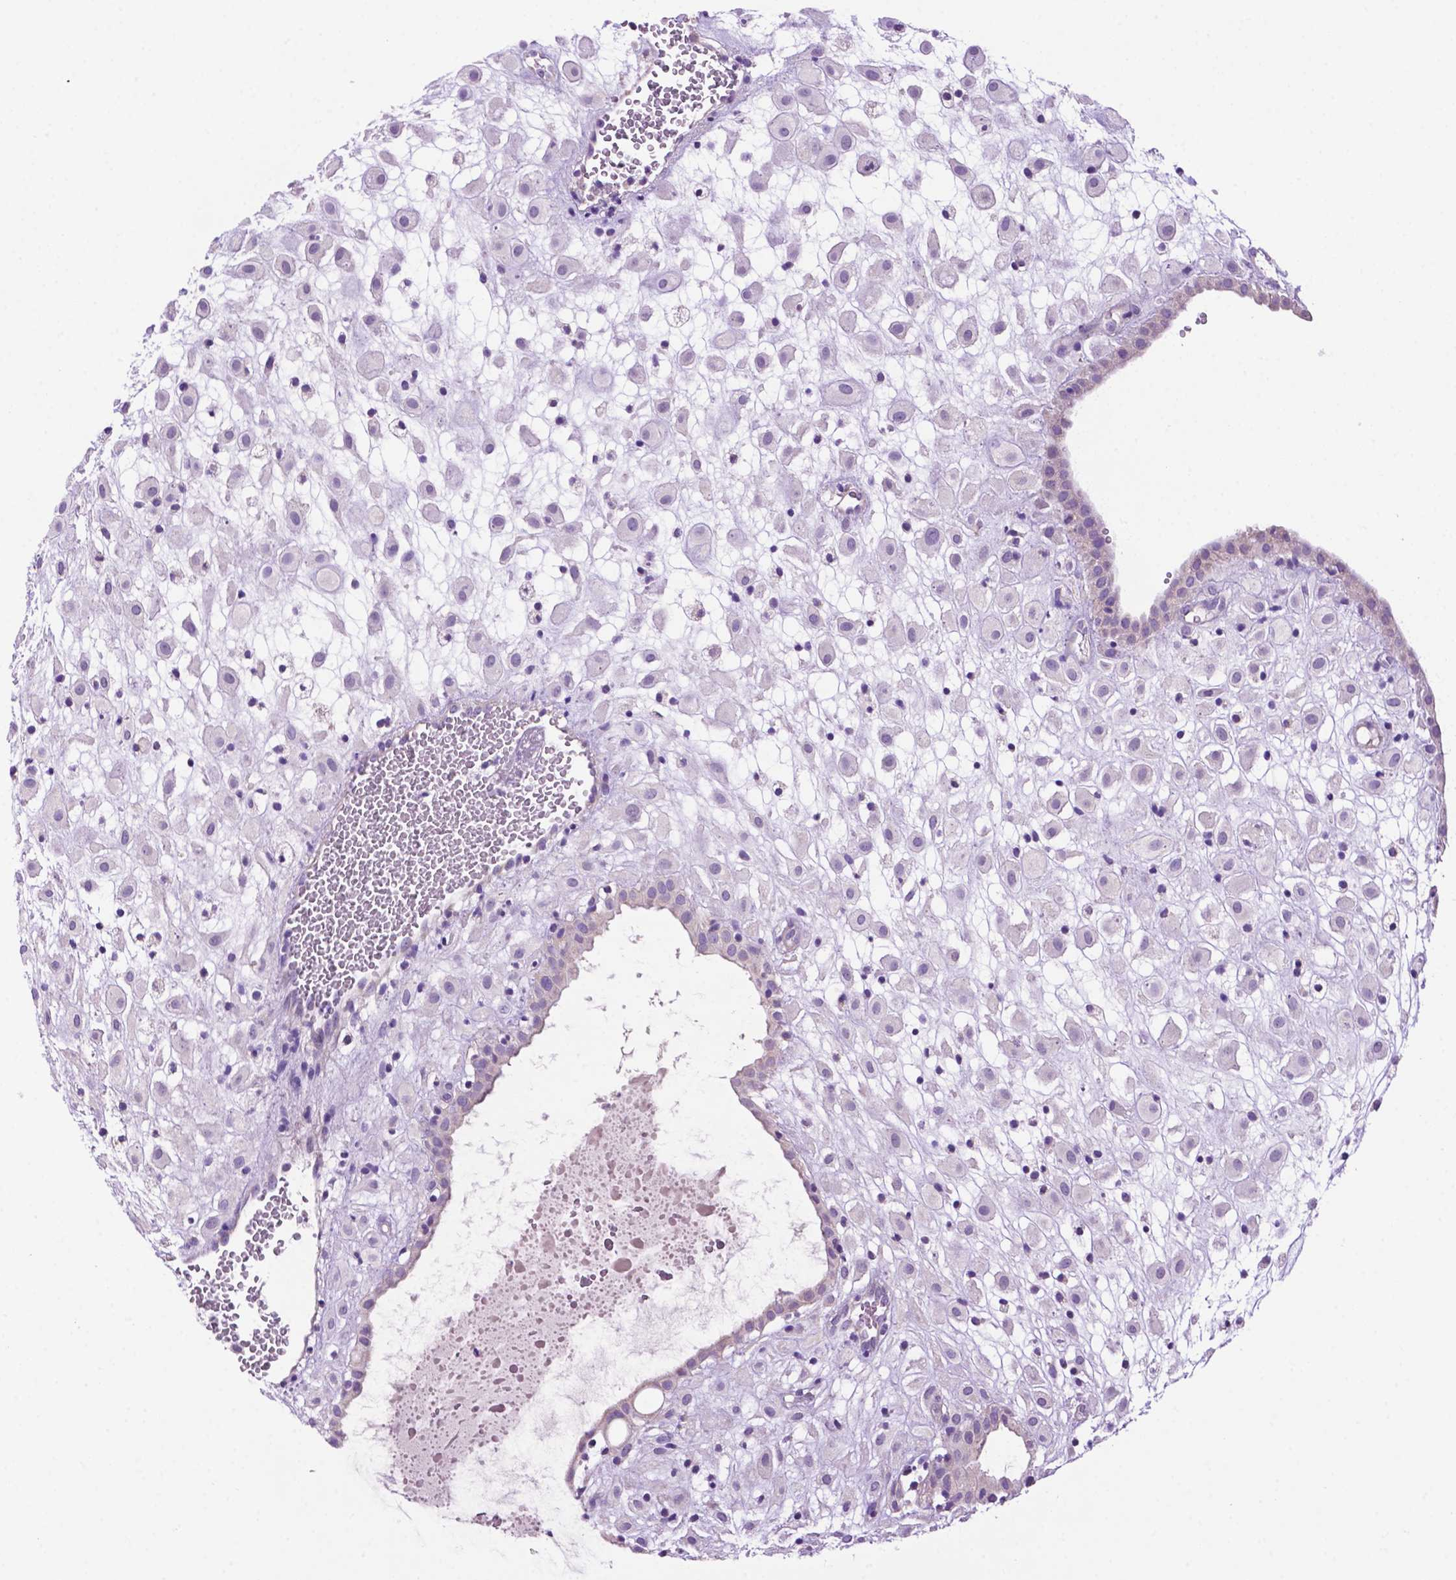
{"staining": {"intensity": "negative", "quantity": "none", "location": "none"}, "tissue": "placenta", "cell_type": "Decidual cells", "image_type": "normal", "snomed": [{"axis": "morphology", "description": "Normal tissue, NOS"}, {"axis": "topography", "description": "Placenta"}], "caption": "This histopathology image is of normal placenta stained with immunohistochemistry (IHC) to label a protein in brown with the nuclei are counter-stained blue. There is no expression in decidual cells. (IHC, brightfield microscopy, high magnification).", "gene": "PHYHIP", "patient": {"sex": "female", "age": 24}}